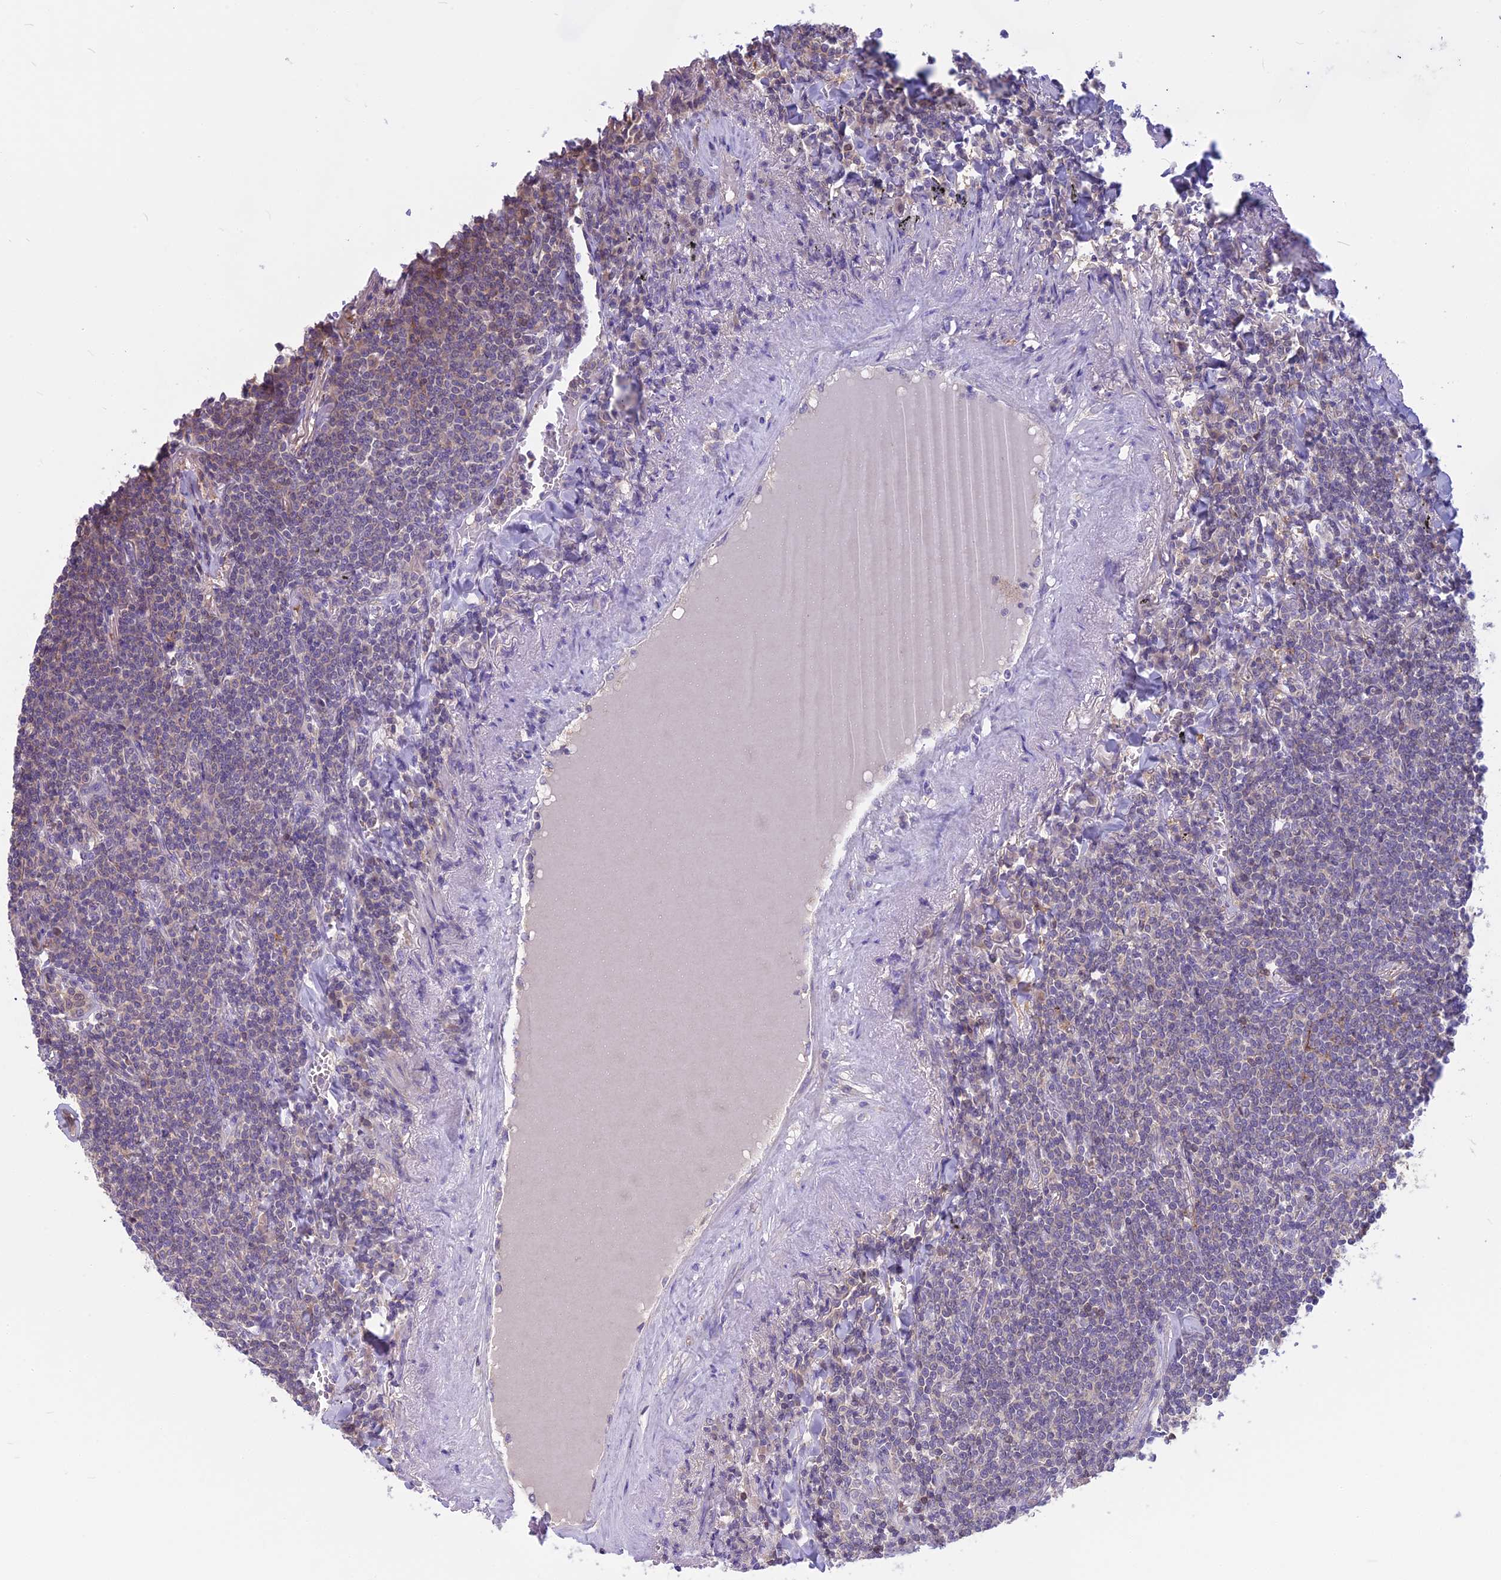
{"staining": {"intensity": "weak", "quantity": "<25%", "location": "cytoplasmic/membranous"}, "tissue": "lymphoma", "cell_type": "Tumor cells", "image_type": "cancer", "snomed": [{"axis": "morphology", "description": "Malignant lymphoma, non-Hodgkin's type, Low grade"}, {"axis": "topography", "description": "Lung"}], "caption": "An immunohistochemistry (IHC) photomicrograph of malignant lymphoma, non-Hodgkin's type (low-grade) is shown. There is no staining in tumor cells of malignant lymphoma, non-Hodgkin's type (low-grade).", "gene": "SNAP91", "patient": {"sex": "female", "age": 71}}